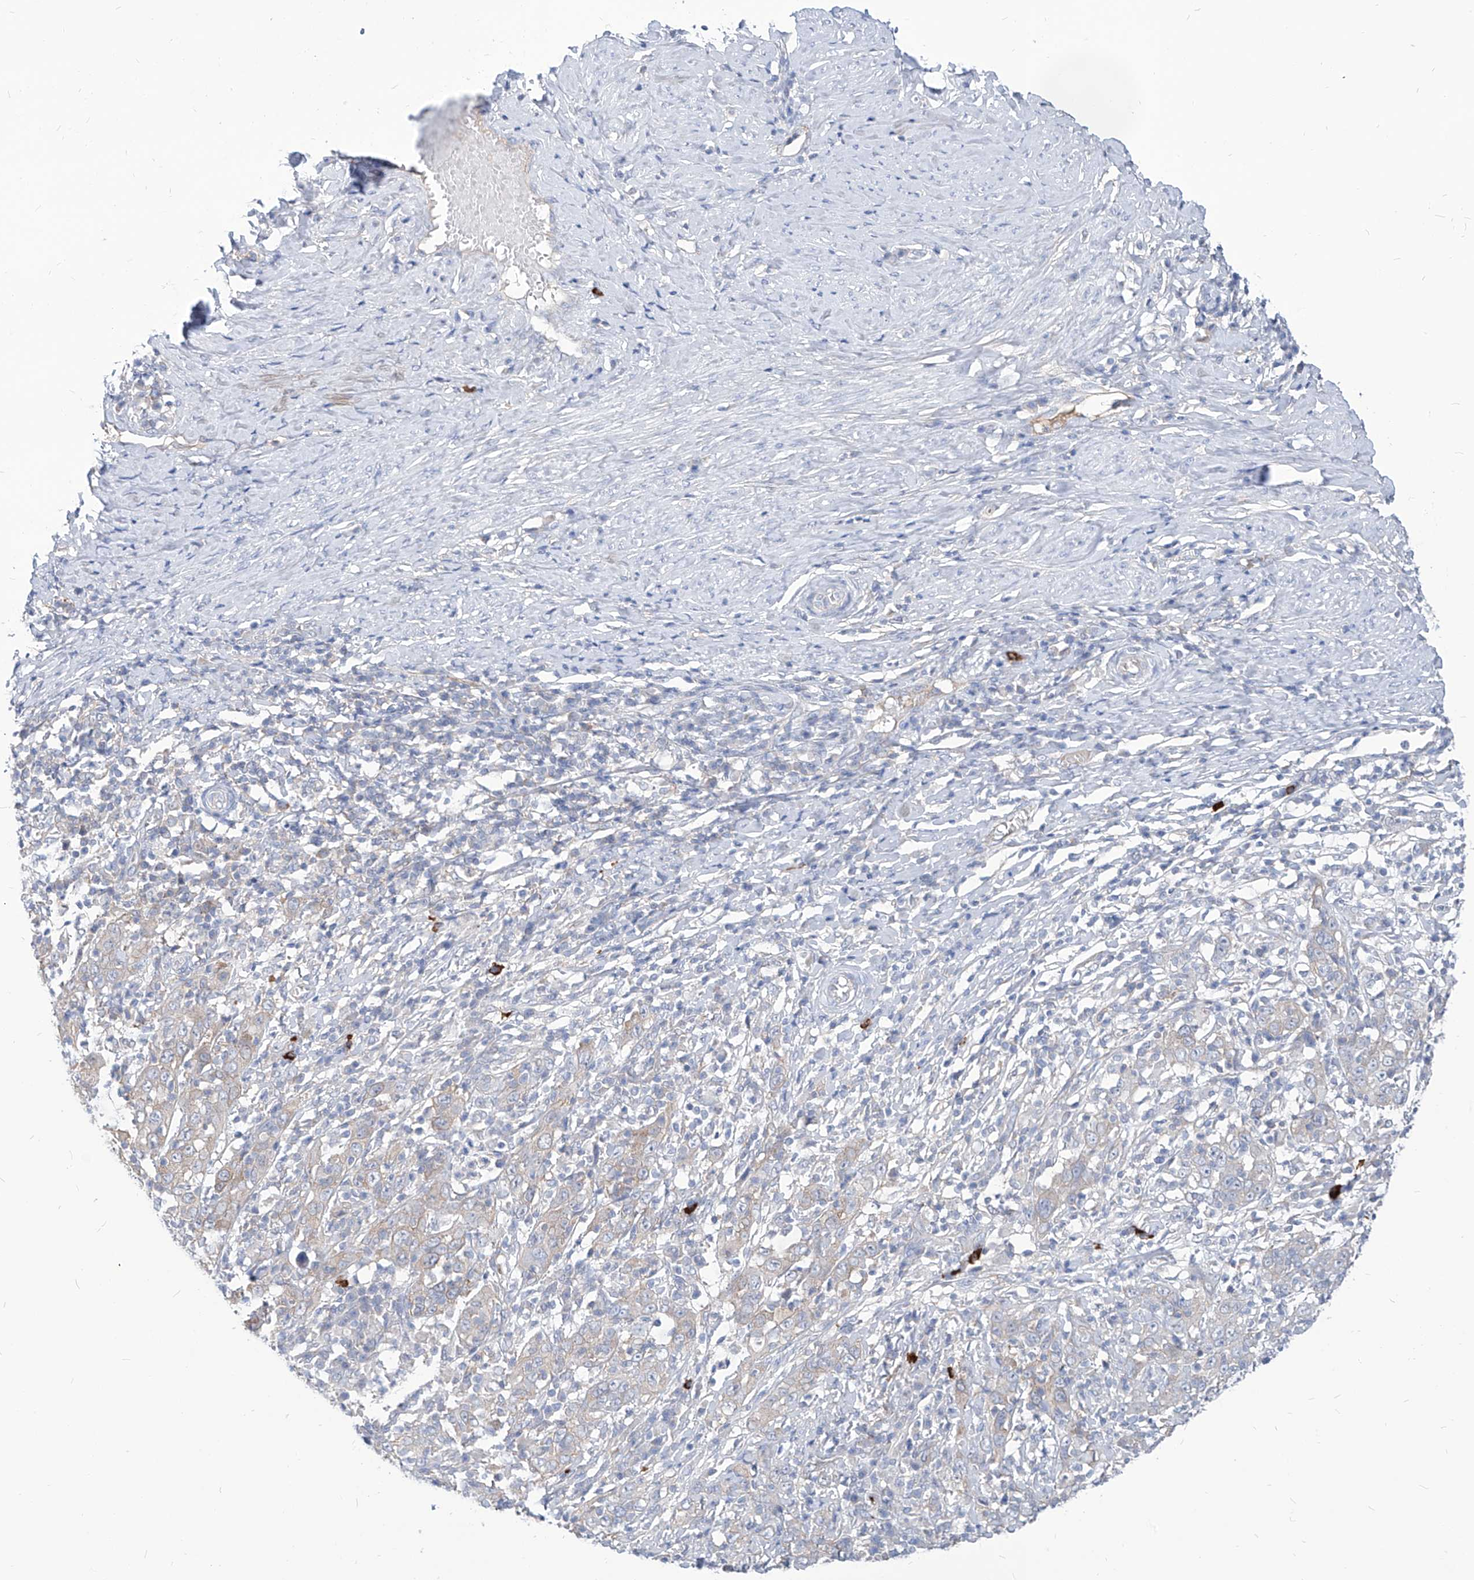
{"staining": {"intensity": "negative", "quantity": "none", "location": "none"}, "tissue": "cervical cancer", "cell_type": "Tumor cells", "image_type": "cancer", "snomed": [{"axis": "morphology", "description": "Squamous cell carcinoma, NOS"}, {"axis": "topography", "description": "Cervix"}], "caption": "This is a photomicrograph of immunohistochemistry staining of cervical cancer, which shows no staining in tumor cells.", "gene": "AKAP10", "patient": {"sex": "female", "age": 46}}